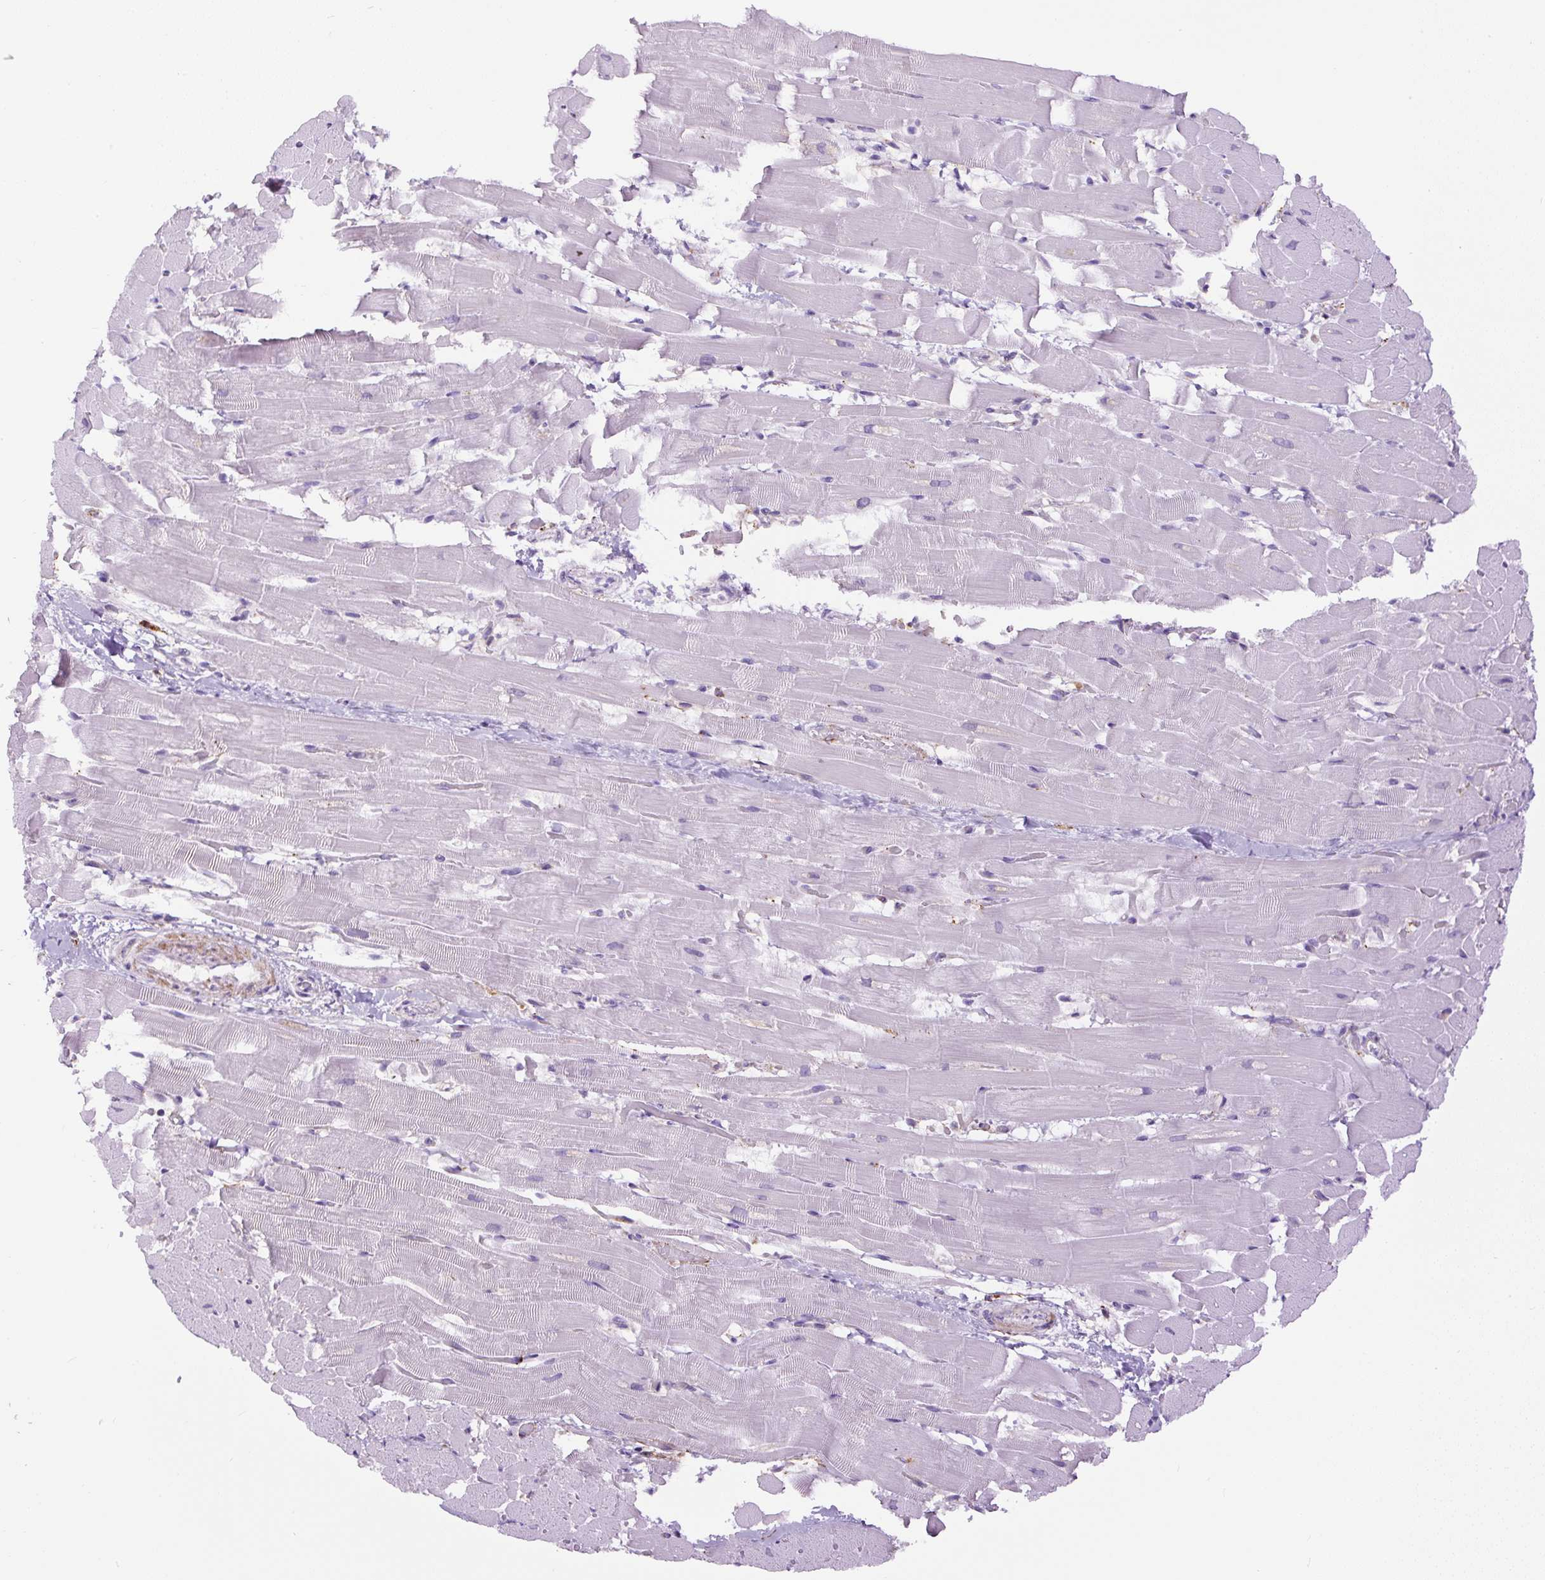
{"staining": {"intensity": "negative", "quantity": "none", "location": "none"}, "tissue": "heart muscle", "cell_type": "Cardiomyocytes", "image_type": "normal", "snomed": [{"axis": "morphology", "description": "Normal tissue, NOS"}, {"axis": "topography", "description": "Heart"}], "caption": "Cardiomyocytes are negative for protein expression in unremarkable human heart muscle. The staining is performed using DAB (3,3'-diaminobenzidine) brown chromogen with nuclei counter-stained in using hematoxylin.", "gene": "B3GALT5", "patient": {"sex": "male", "age": 37}}